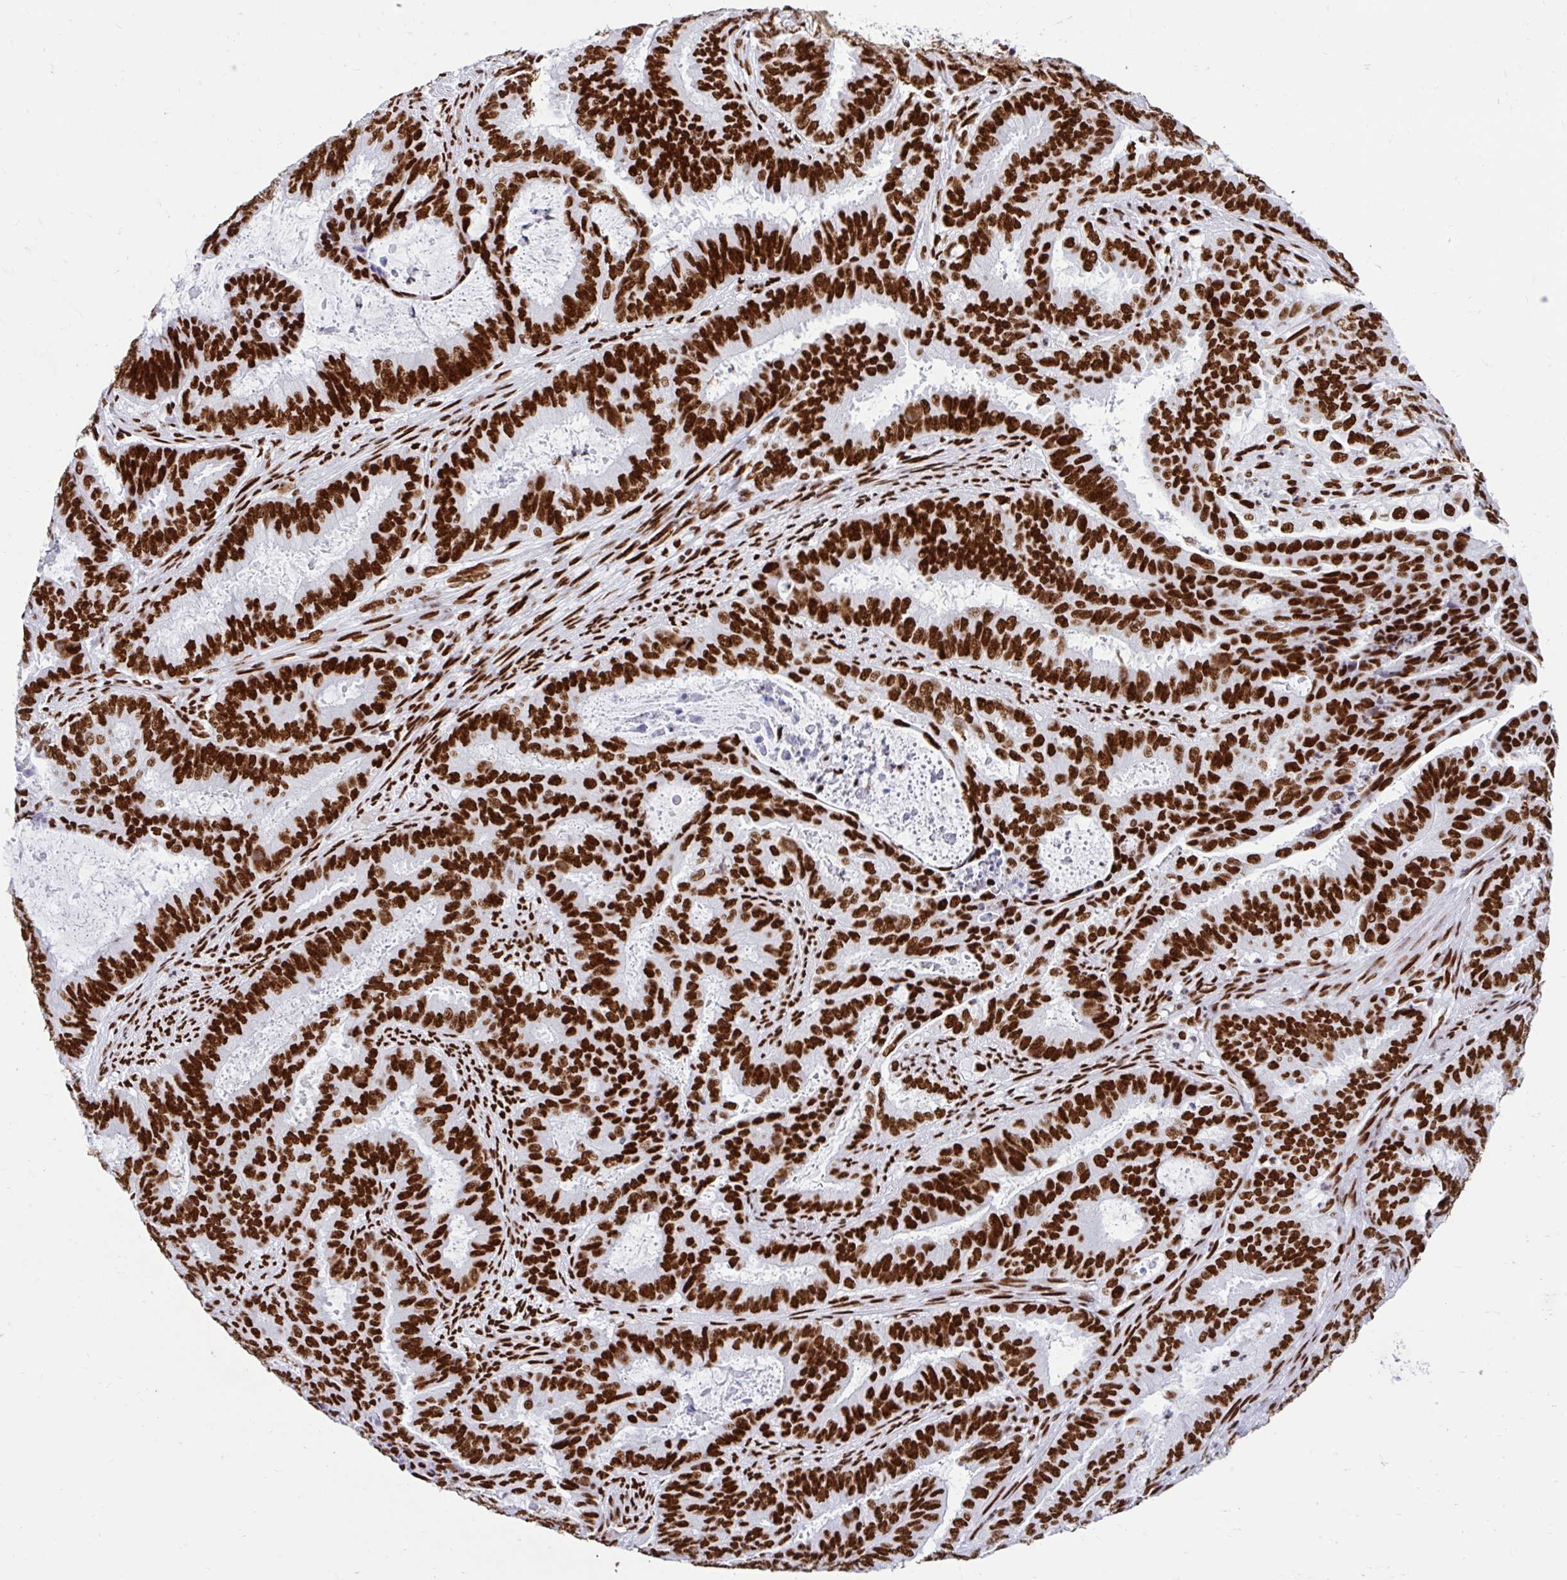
{"staining": {"intensity": "strong", "quantity": ">75%", "location": "nuclear"}, "tissue": "endometrial cancer", "cell_type": "Tumor cells", "image_type": "cancer", "snomed": [{"axis": "morphology", "description": "Adenocarcinoma, NOS"}, {"axis": "topography", "description": "Endometrium"}], "caption": "Immunohistochemical staining of human endometrial adenocarcinoma exhibits strong nuclear protein staining in approximately >75% of tumor cells.", "gene": "KHDRBS1", "patient": {"sex": "female", "age": 51}}